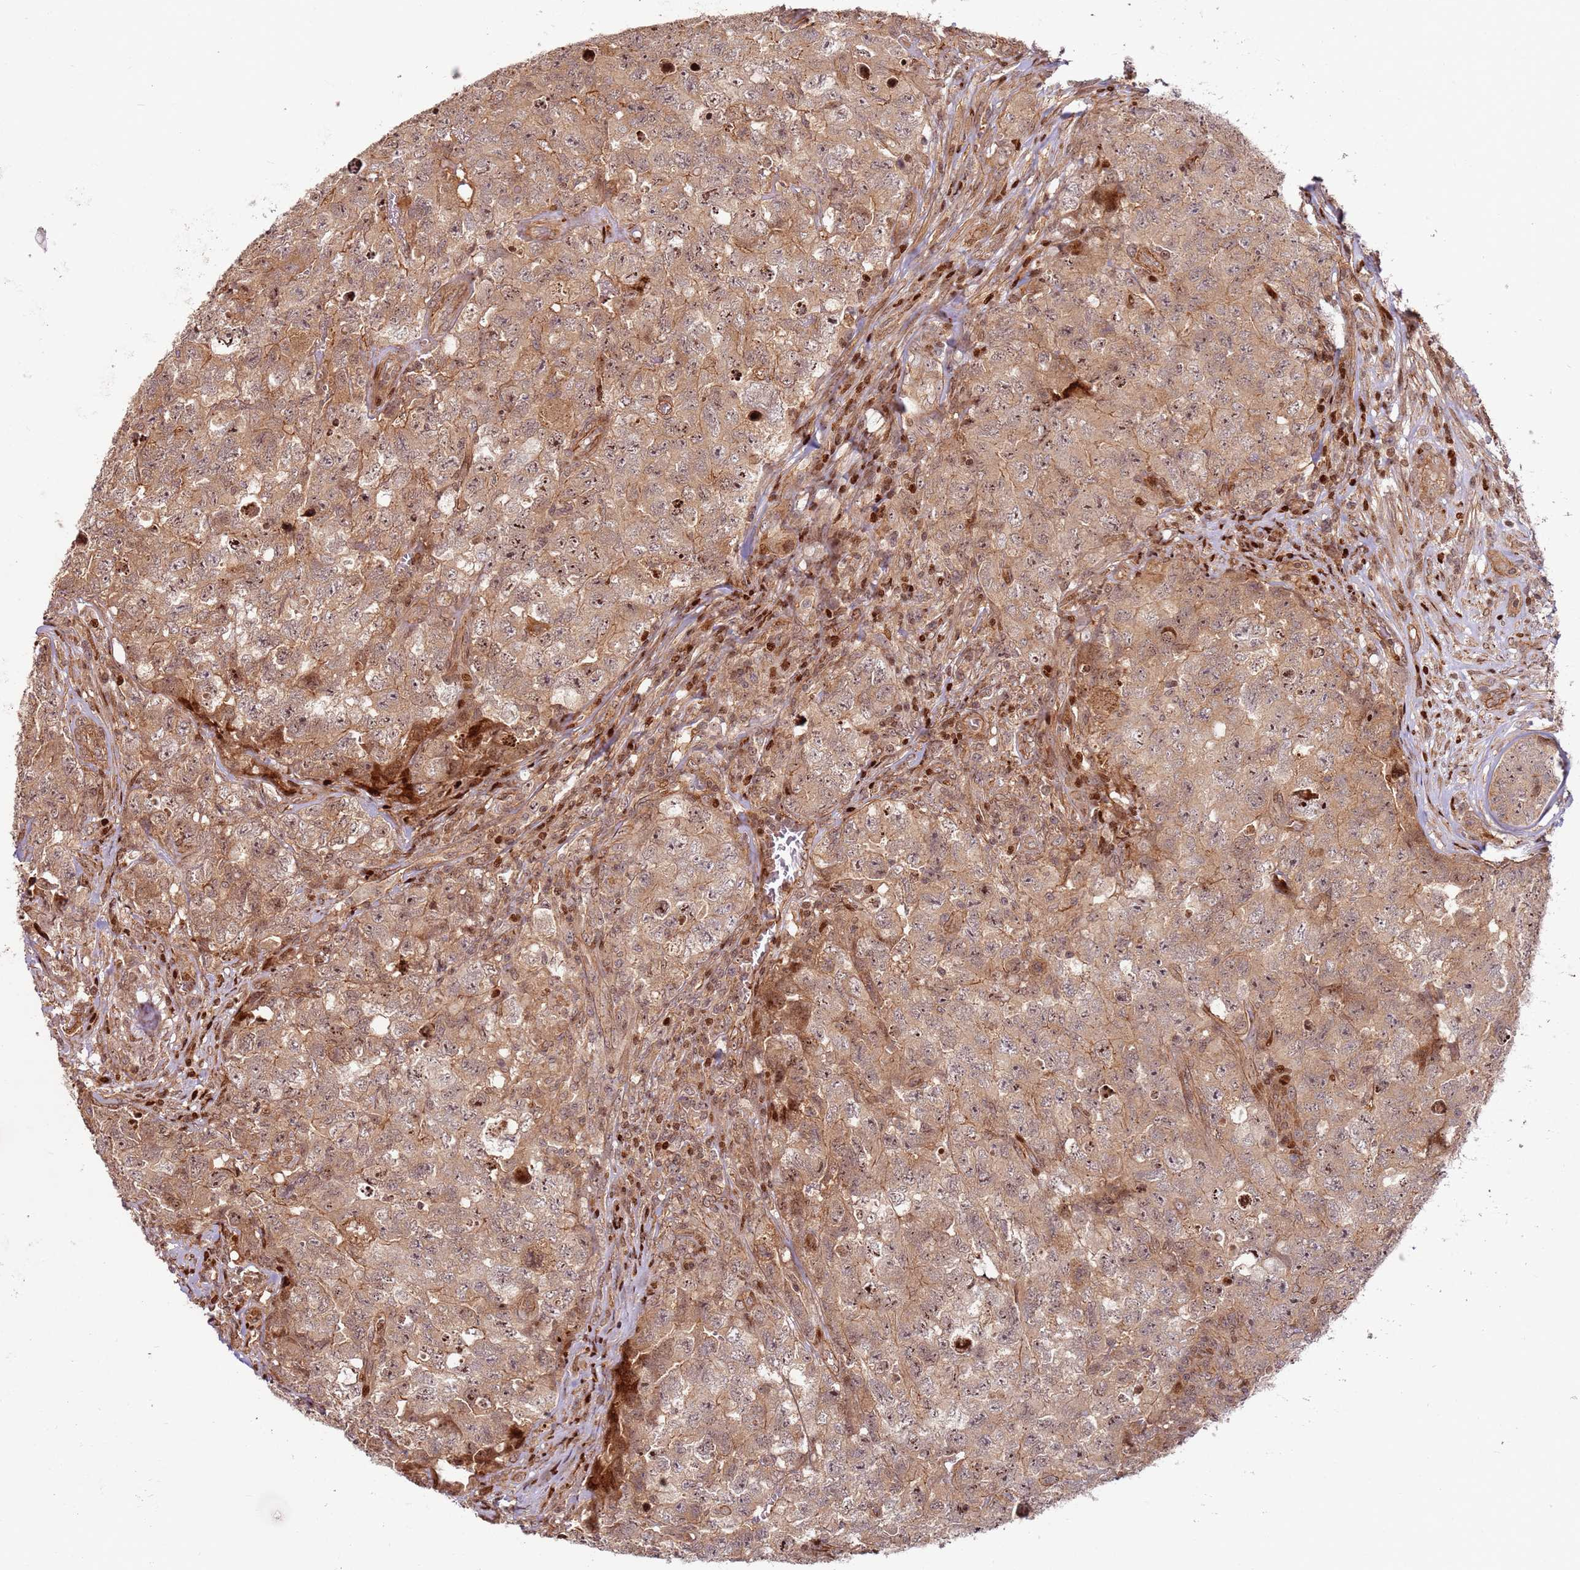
{"staining": {"intensity": "moderate", "quantity": ">75%", "location": "cytoplasmic/membranous,nuclear"}, "tissue": "testis cancer", "cell_type": "Tumor cells", "image_type": "cancer", "snomed": [{"axis": "morphology", "description": "Carcinoma, Embryonal, NOS"}, {"axis": "topography", "description": "Testis"}], "caption": "Testis cancer stained with a protein marker displays moderate staining in tumor cells.", "gene": "TMEM233", "patient": {"sex": "male", "age": 31}}